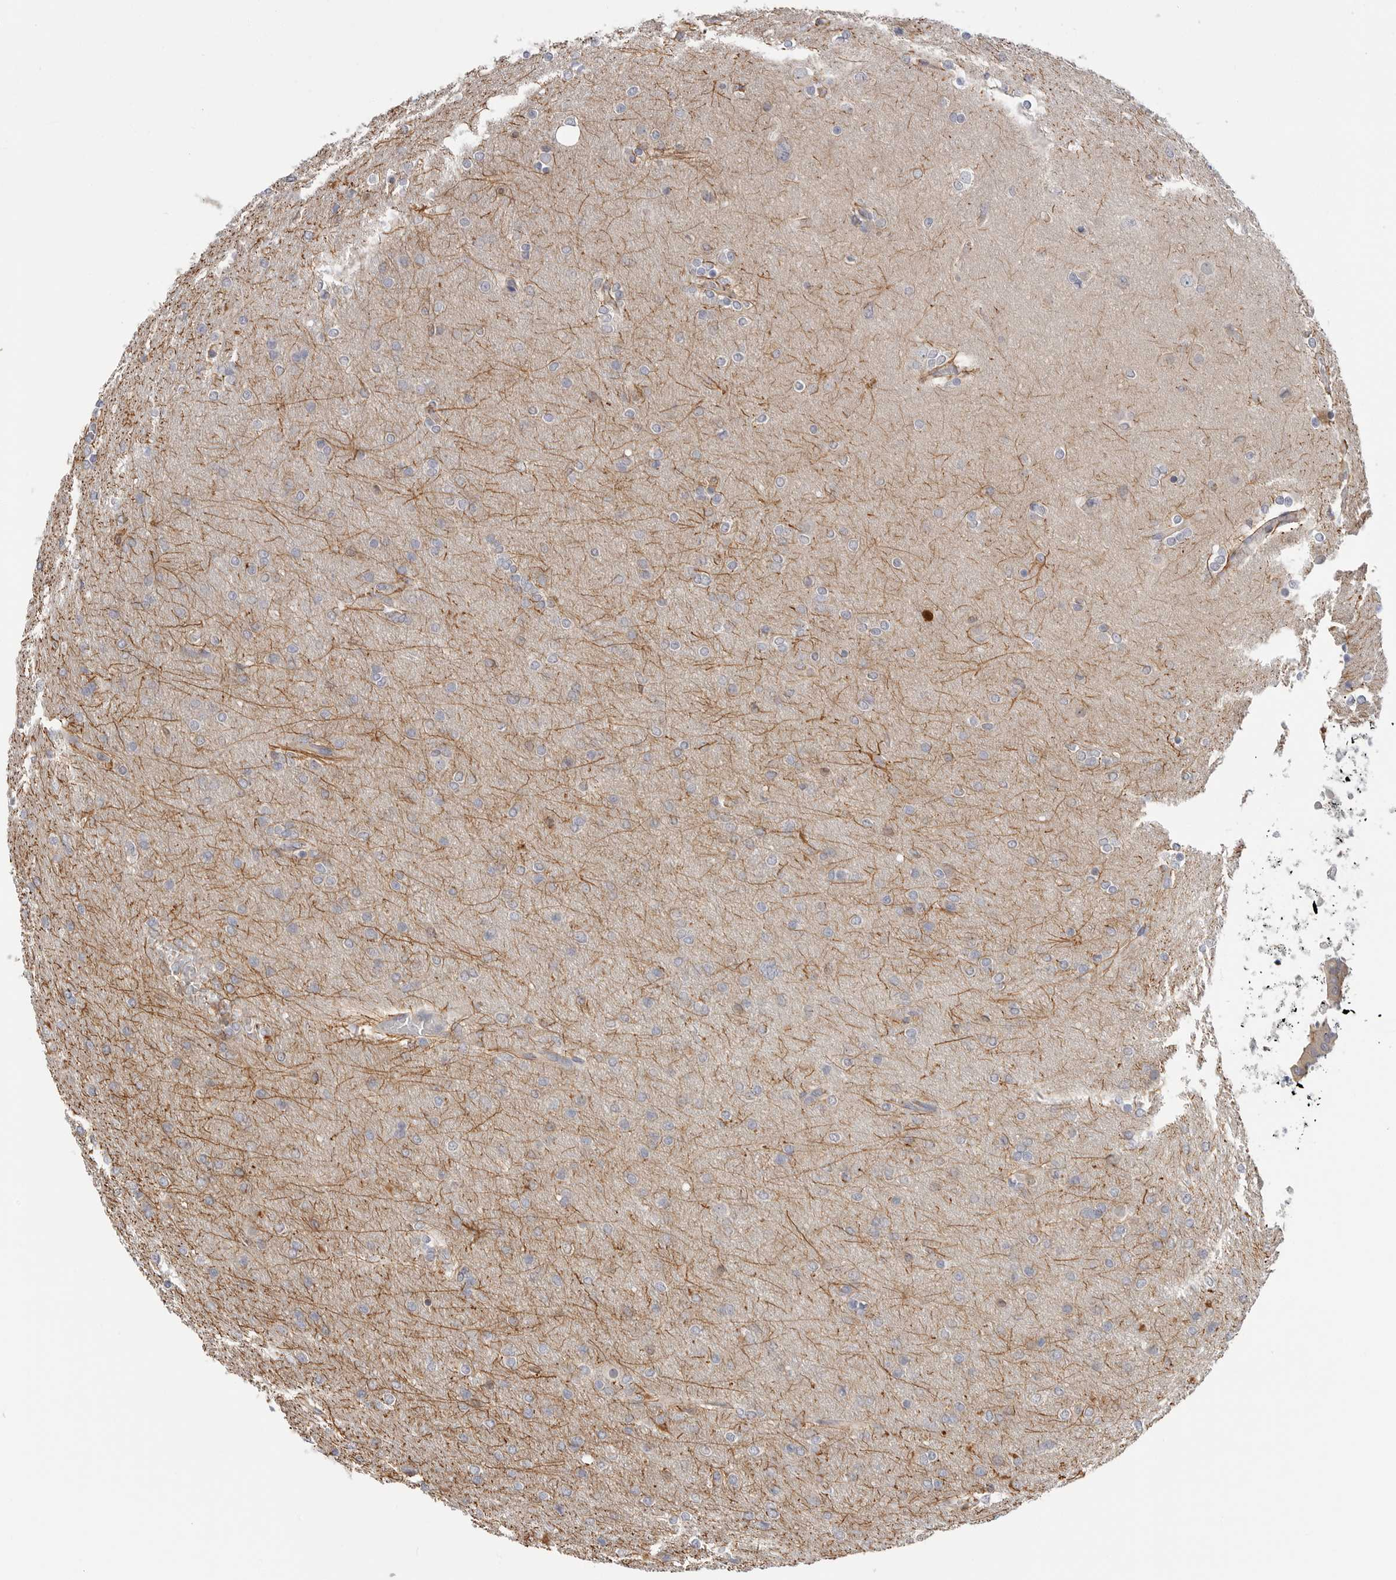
{"staining": {"intensity": "negative", "quantity": "none", "location": "none"}, "tissue": "glioma", "cell_type": "Tumor cells", "image_type": "cancer", "snomed": [{"axis": "morphology", "description": "Glioma, malignant, High grade"}, {"axis": "topography", "description": "Cerebral cortex"}], "caption": "DAB (3,3'-diaminobenzidine) immunohistochemical staining of human malignant high-grade glioma reveals no significant positivity in tumor cells.", "gene": "TOP2A", "patient": {"sex": "female", "age": 36}}